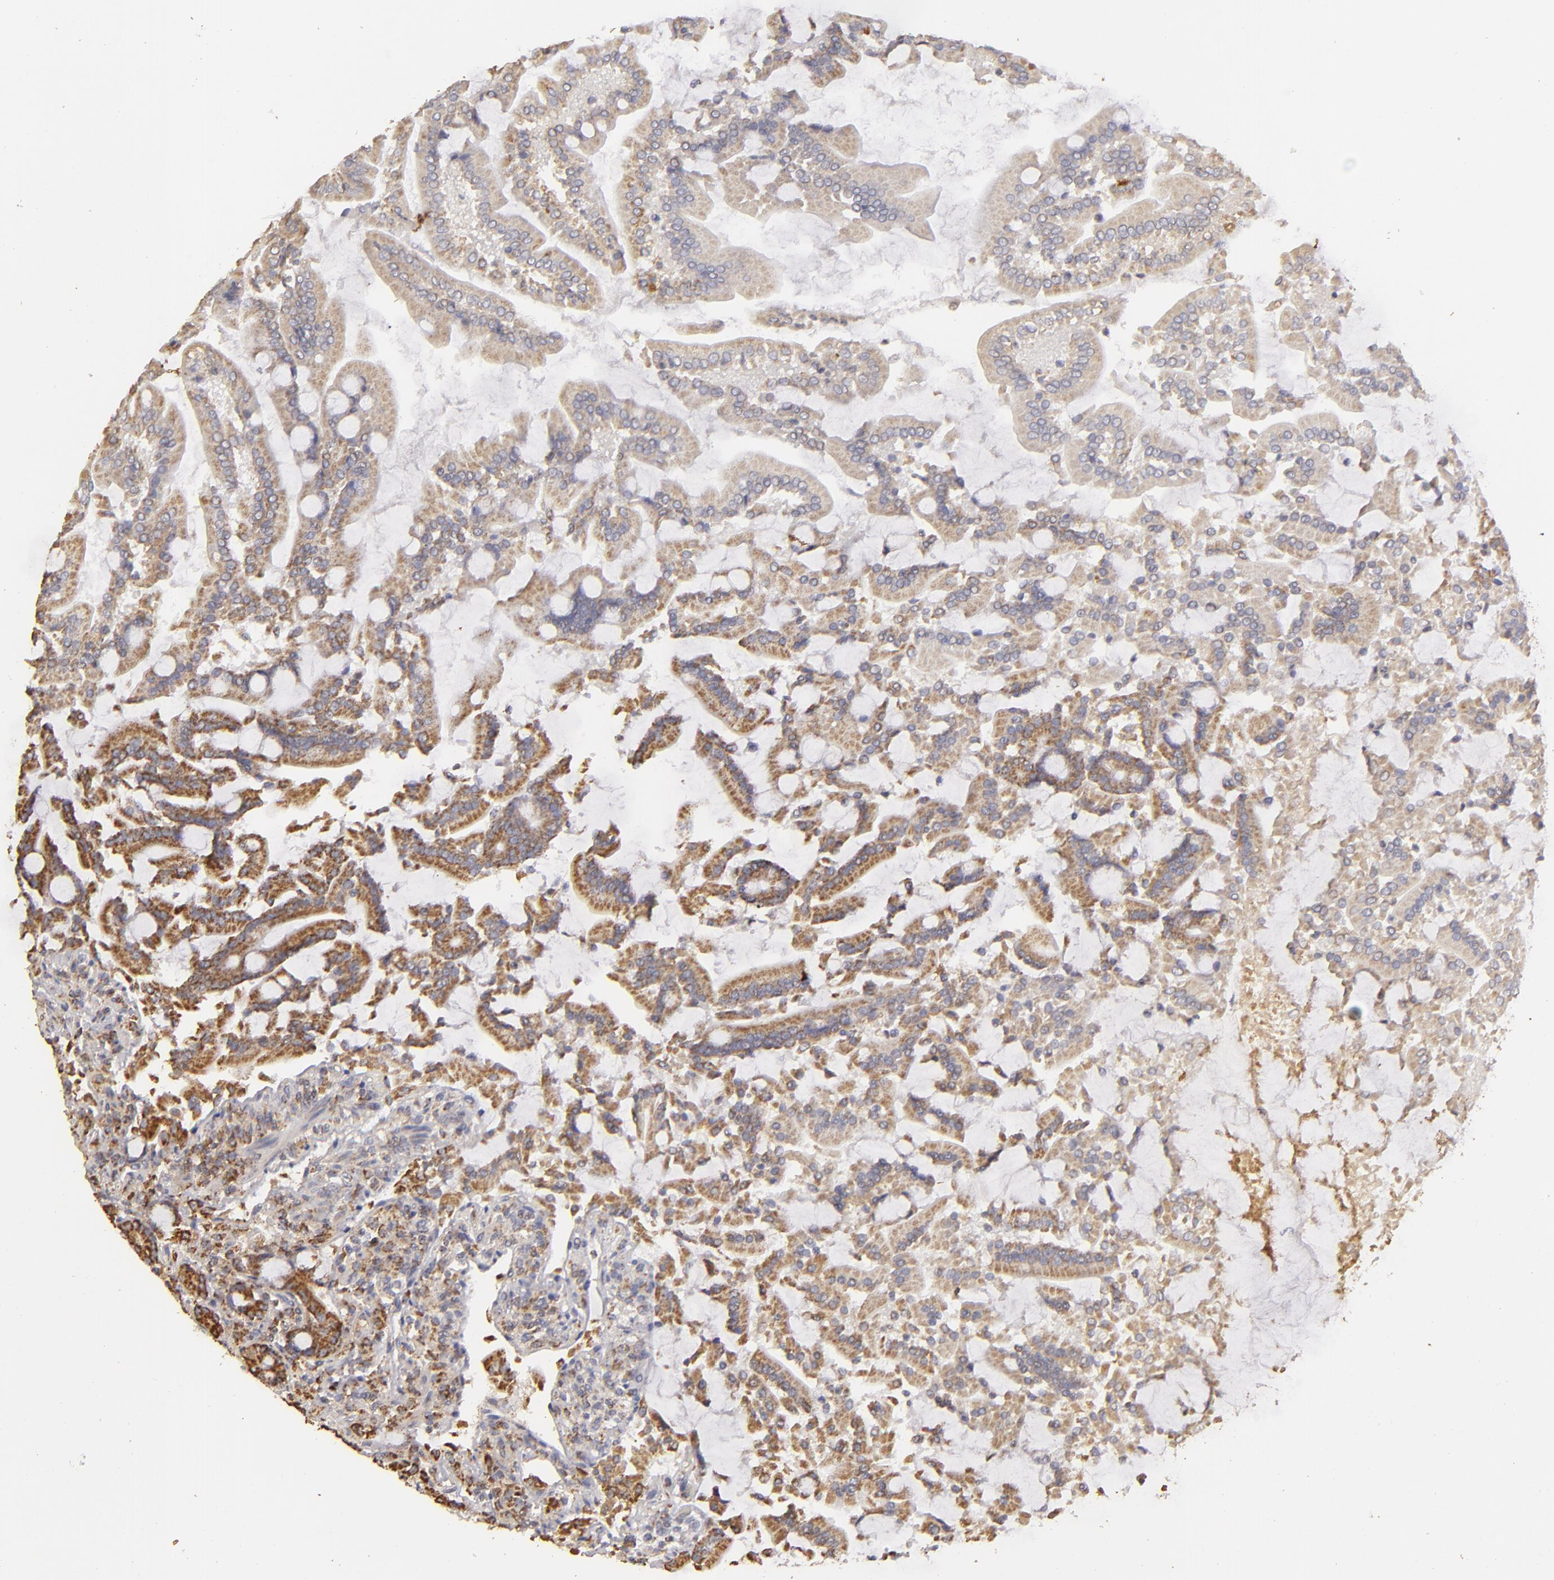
{"staining": {"intensity": "moderate", "quantity": ">75%", "location": "cytoplasmic/membranous"}, "tissue": "duodenum", "cell_type": "Glandular cells", "image_type": "normal", "snomed": [{"axis": "morphology", "description": "Normal tissue, NOS"}, {"axis": "topography", "description": "Duodenum"}], "caption": "Immunohistochemical staining of unremarkable duodenum reveals moderate cytoplasmic/membranous protein positivity in approximately >75% of glandular cells.", "gene": "CFB", "patient": {"sex": "female", "age": 64}}